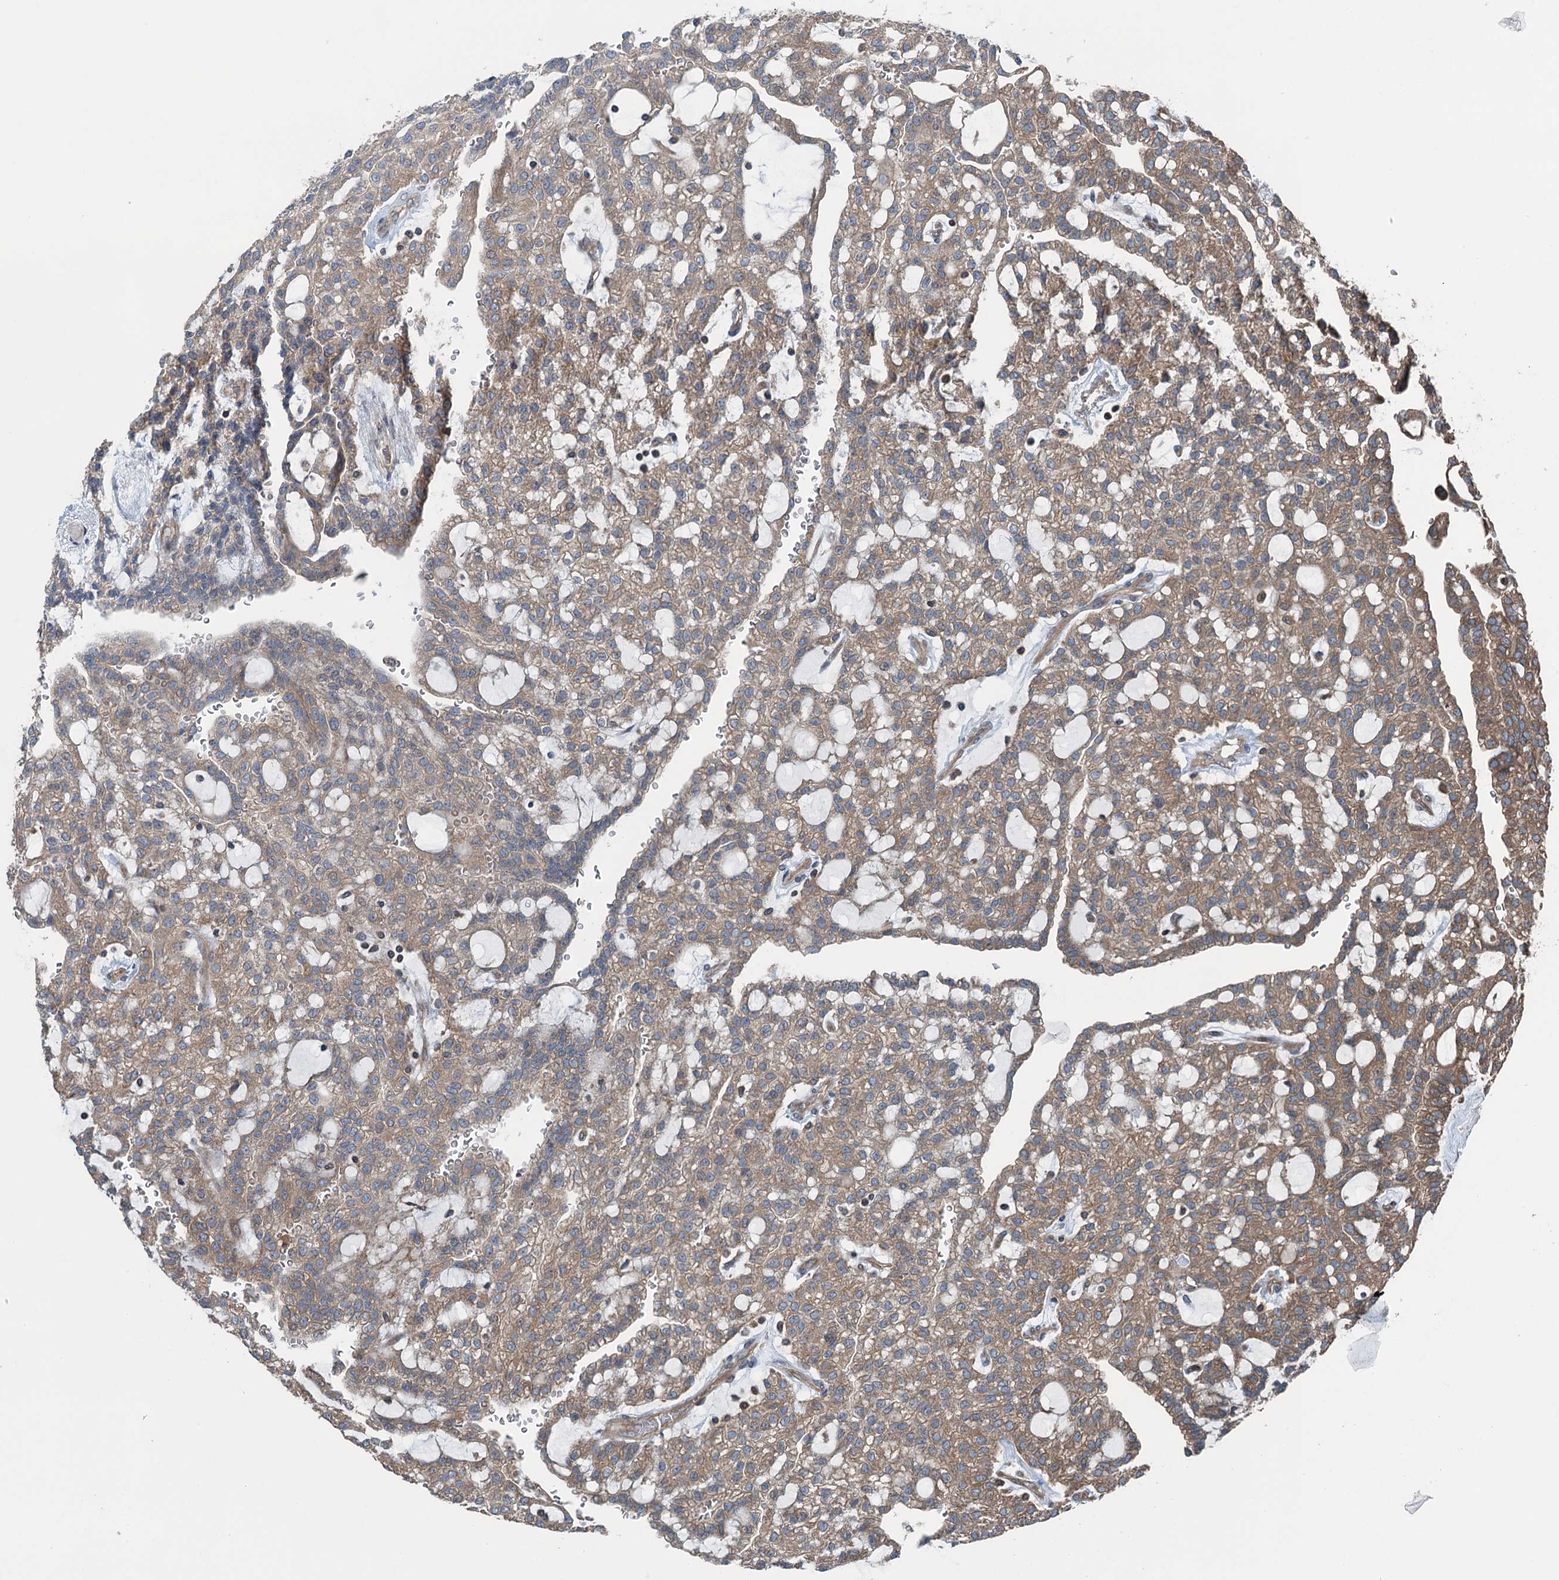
{"staining": {"intensity": "moderate", "quantity": ">75%", "location": "cytoplasmic/membranous"}, "tissue": "renal cancer", "cell_type": "Tumor cells", "image_type": "cancer", "snomed": [{"axis": "morphology", "description": "Adenocarcinoma, NOS"}, {"axis": "topography", "description": "Kidney"}], "caption": "A brown stain highlights moderate cytoplasmic/membranous positivity of a protein in human renal cancer (adenocarcinoma) tumor cells.", "gene": "TRAPPC8", "patient": {"sex": "male", "age": 63}}